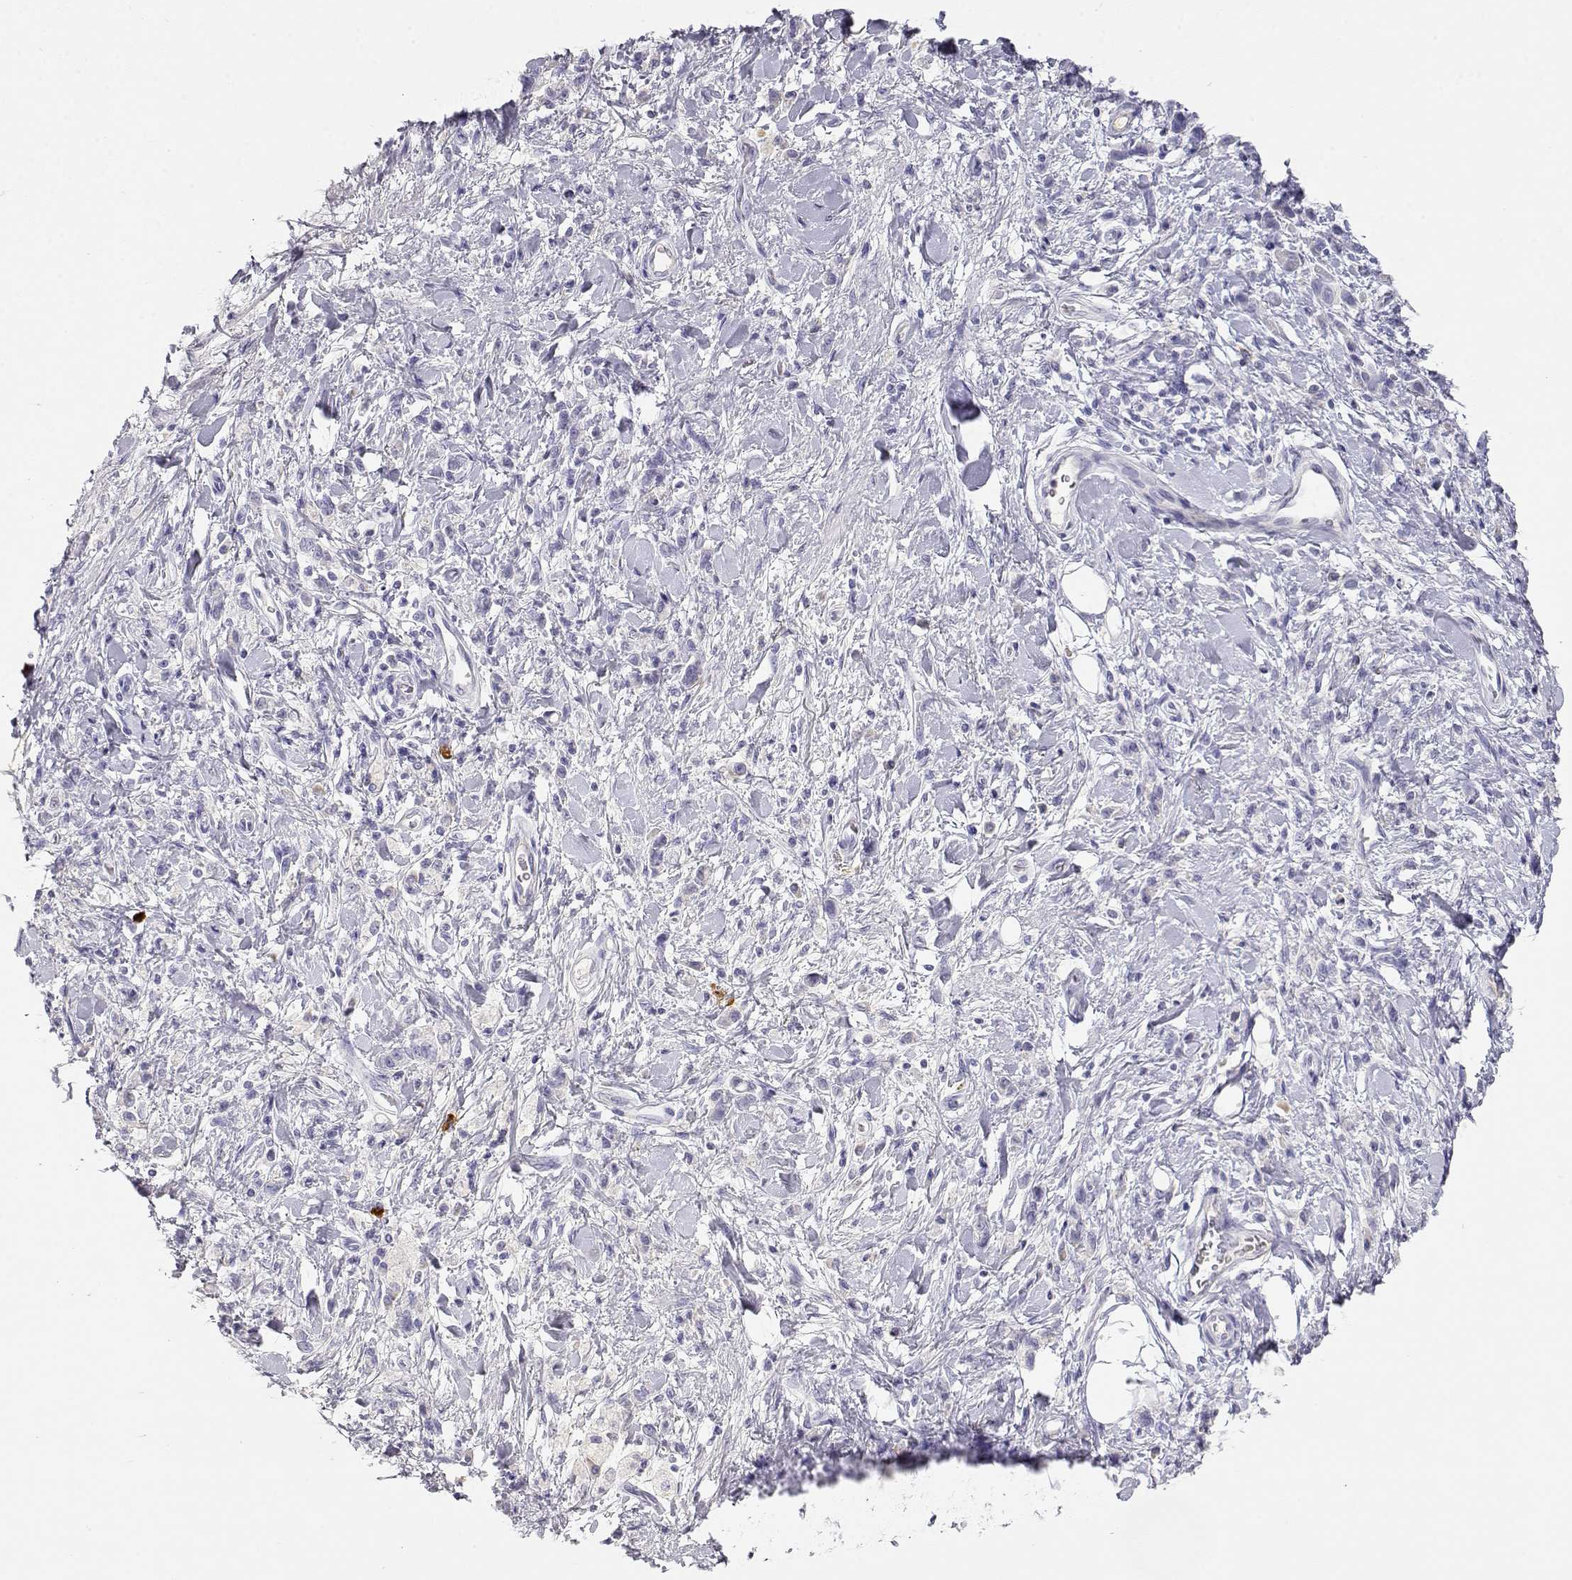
{"staining": {"intensity": "negative", "quantity": "none", "location": "none"}, "tissue": "stomach cancer", "cell_type": "Tumor cells", "image_type": "cancer", "snomed": [{"axis": "morphology", "description": "Adenocarcinoma, NOS"}, {"axis": "topography", "description": "Stomach"}], "caption": "Protein analysis of stomach cancer (adenocarcinoma) reveals no significant positivity in tumor cells. The staining was performed using DAB (3,3'-diaminobenzidine) to visualize the protein expression in brown, while the nuclei were stained in blue with hematoxylin (Magnification: 20x).", "gene": "GPR174", "patient": {"sex": "male", "age": 77}}